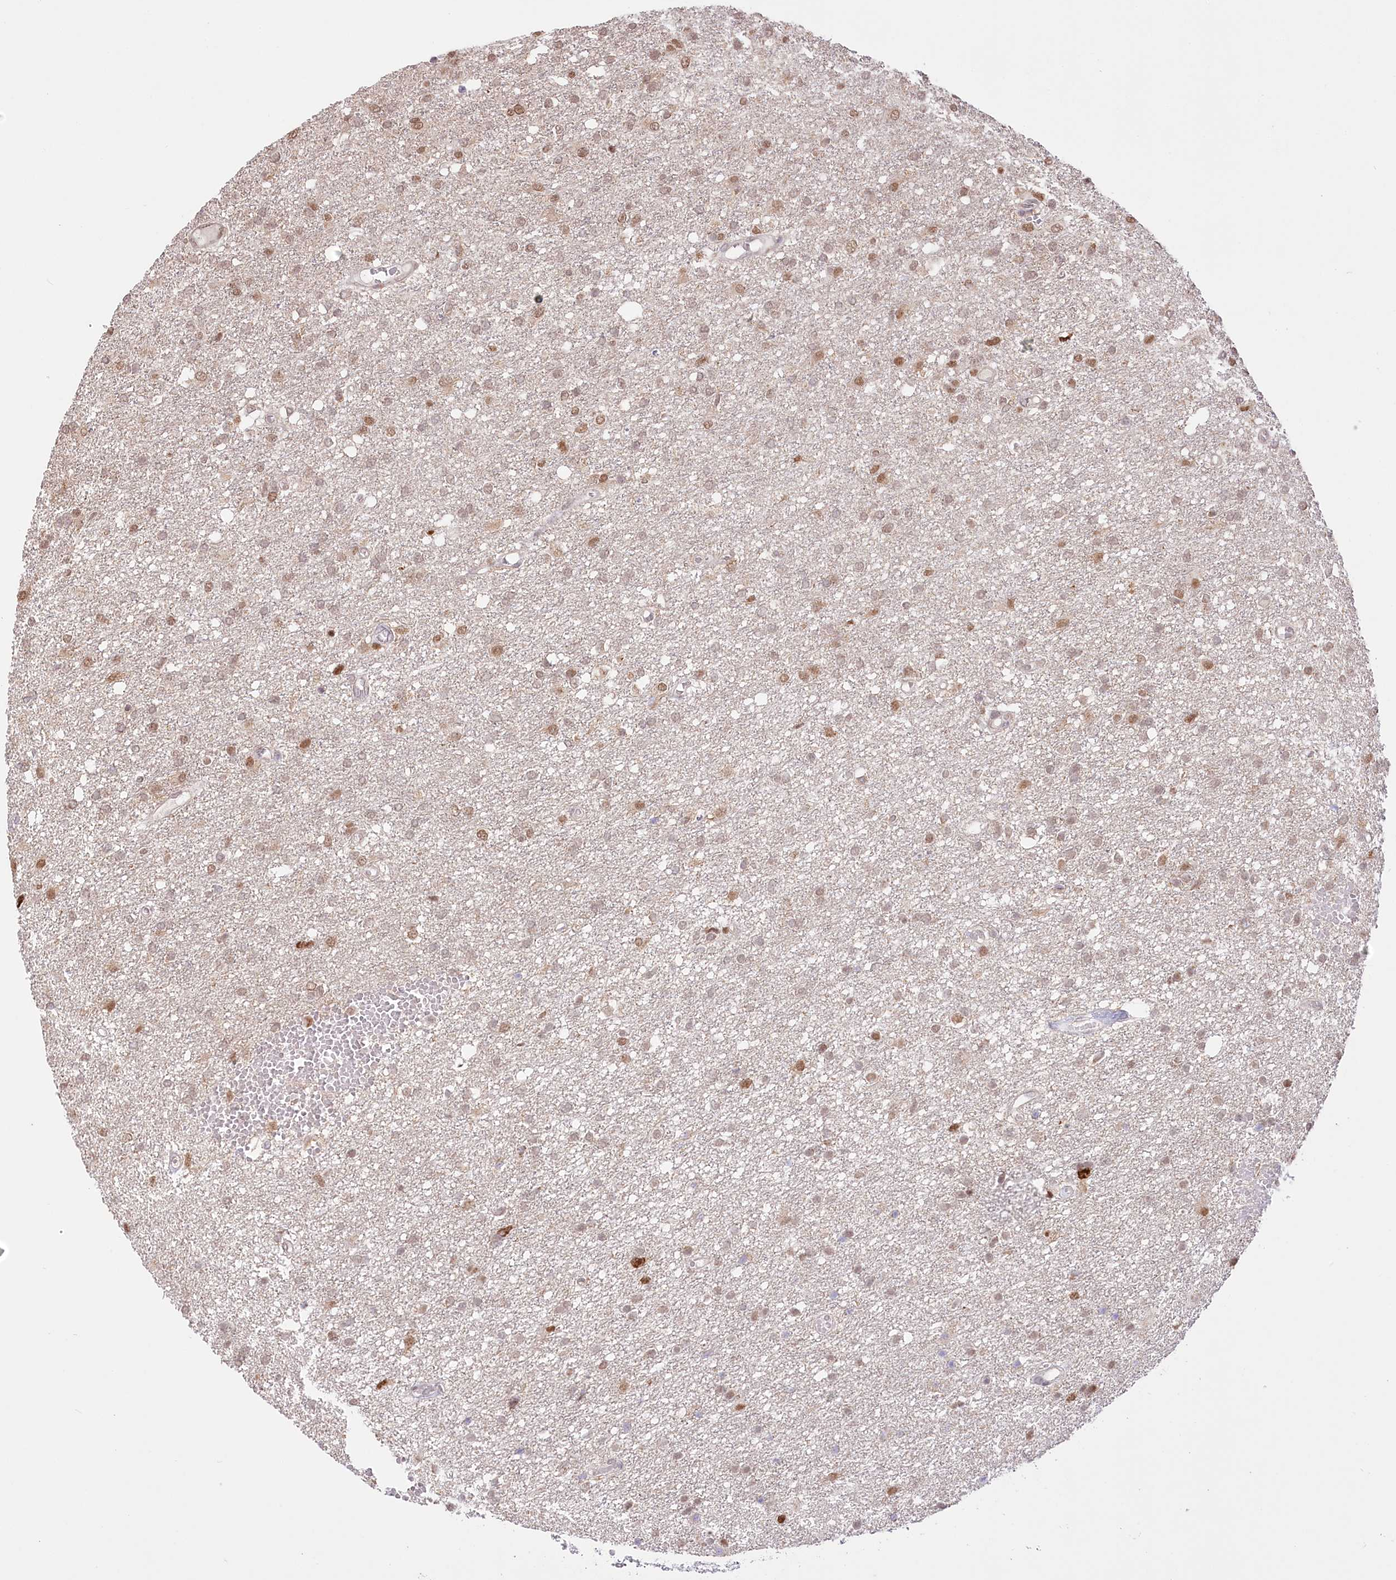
{"staining": {"intensity": "moderate", "quantity": ">75%", "location": "nuclear"}, "tissue": "glioma", "cell_type": "Tumor cells", "image_type": "cancer", "snomed": [{"axis": "morphology", "description": "Glioma, malignant, High grade"}, {"axis": "topography", "description": "Brain"}], "caption": "A histopathology image of high-grade glioma (malignant) stained for a protein exhibits moderate nuclear brown staining in tumor cells. (Stains: DAB (3,3'-diaminobenzidine) in brown, nuclei in blue, Microscopy: brightfield microscopy at high magnification).", "gene": "PYURF", "patient": {"sex": "female", "age": 59}}